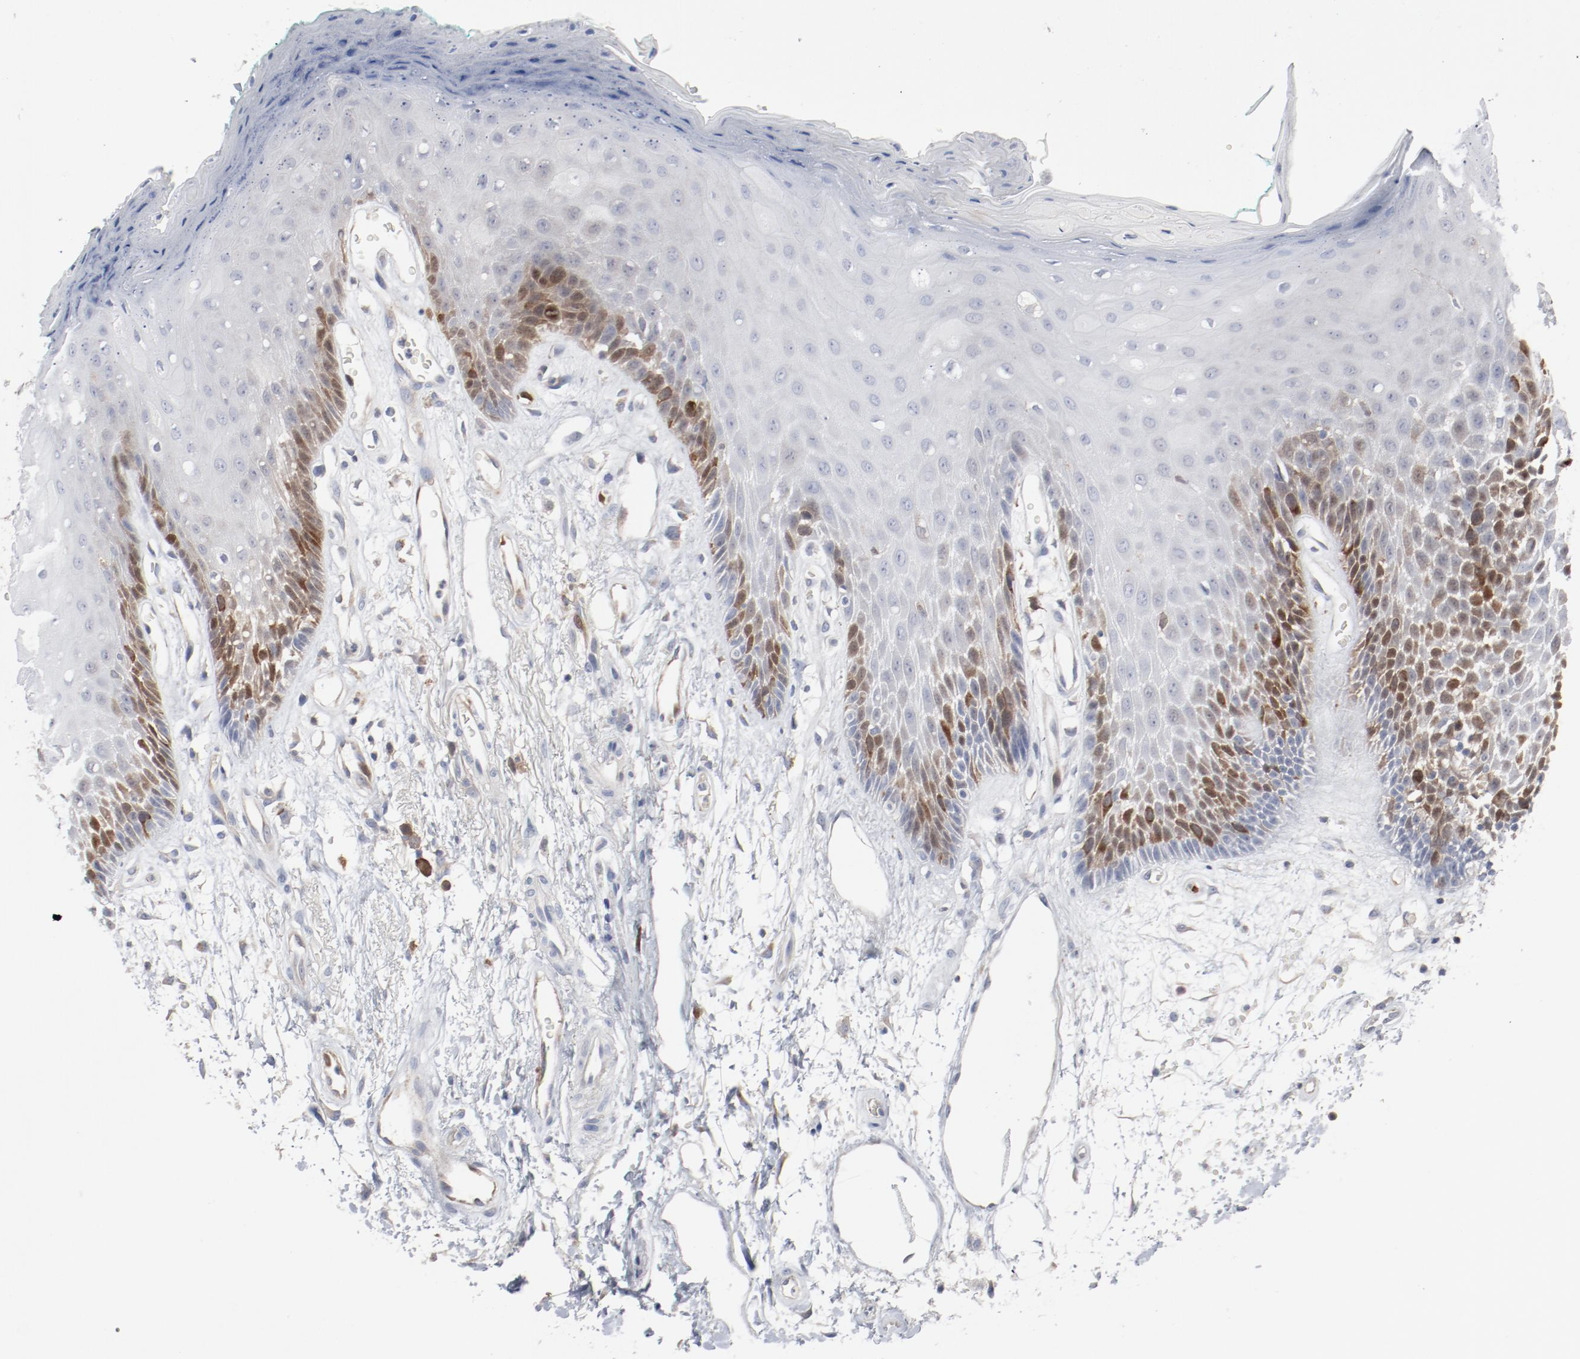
{"staining": {"intensity": "moderate", "quantity": "<25%", "location": "nuclear"}, "tissue": "oral mucosa", "cell_type": "Squamous epithelial cells", "image_type": "normal", "snomed": [{"axis": "morphology", "description": "Normal tissue, NOS"}, {"axis": "morphology", "description": "Squamous cell carcinoma, NOS"}, {"axis": "topography", "description": "Skeletal muscle"}, {"axis": "topography", "description": "Oral tissue"}, {"axis": "topography", "description": "Head-Neck"}], "caption": "Moderate nuclear protein expression is present in about <25% of squamous epithelial cells in oral mucosa.", "gene": "CDK1", "patient": {"sex": "female", "age": 84}}